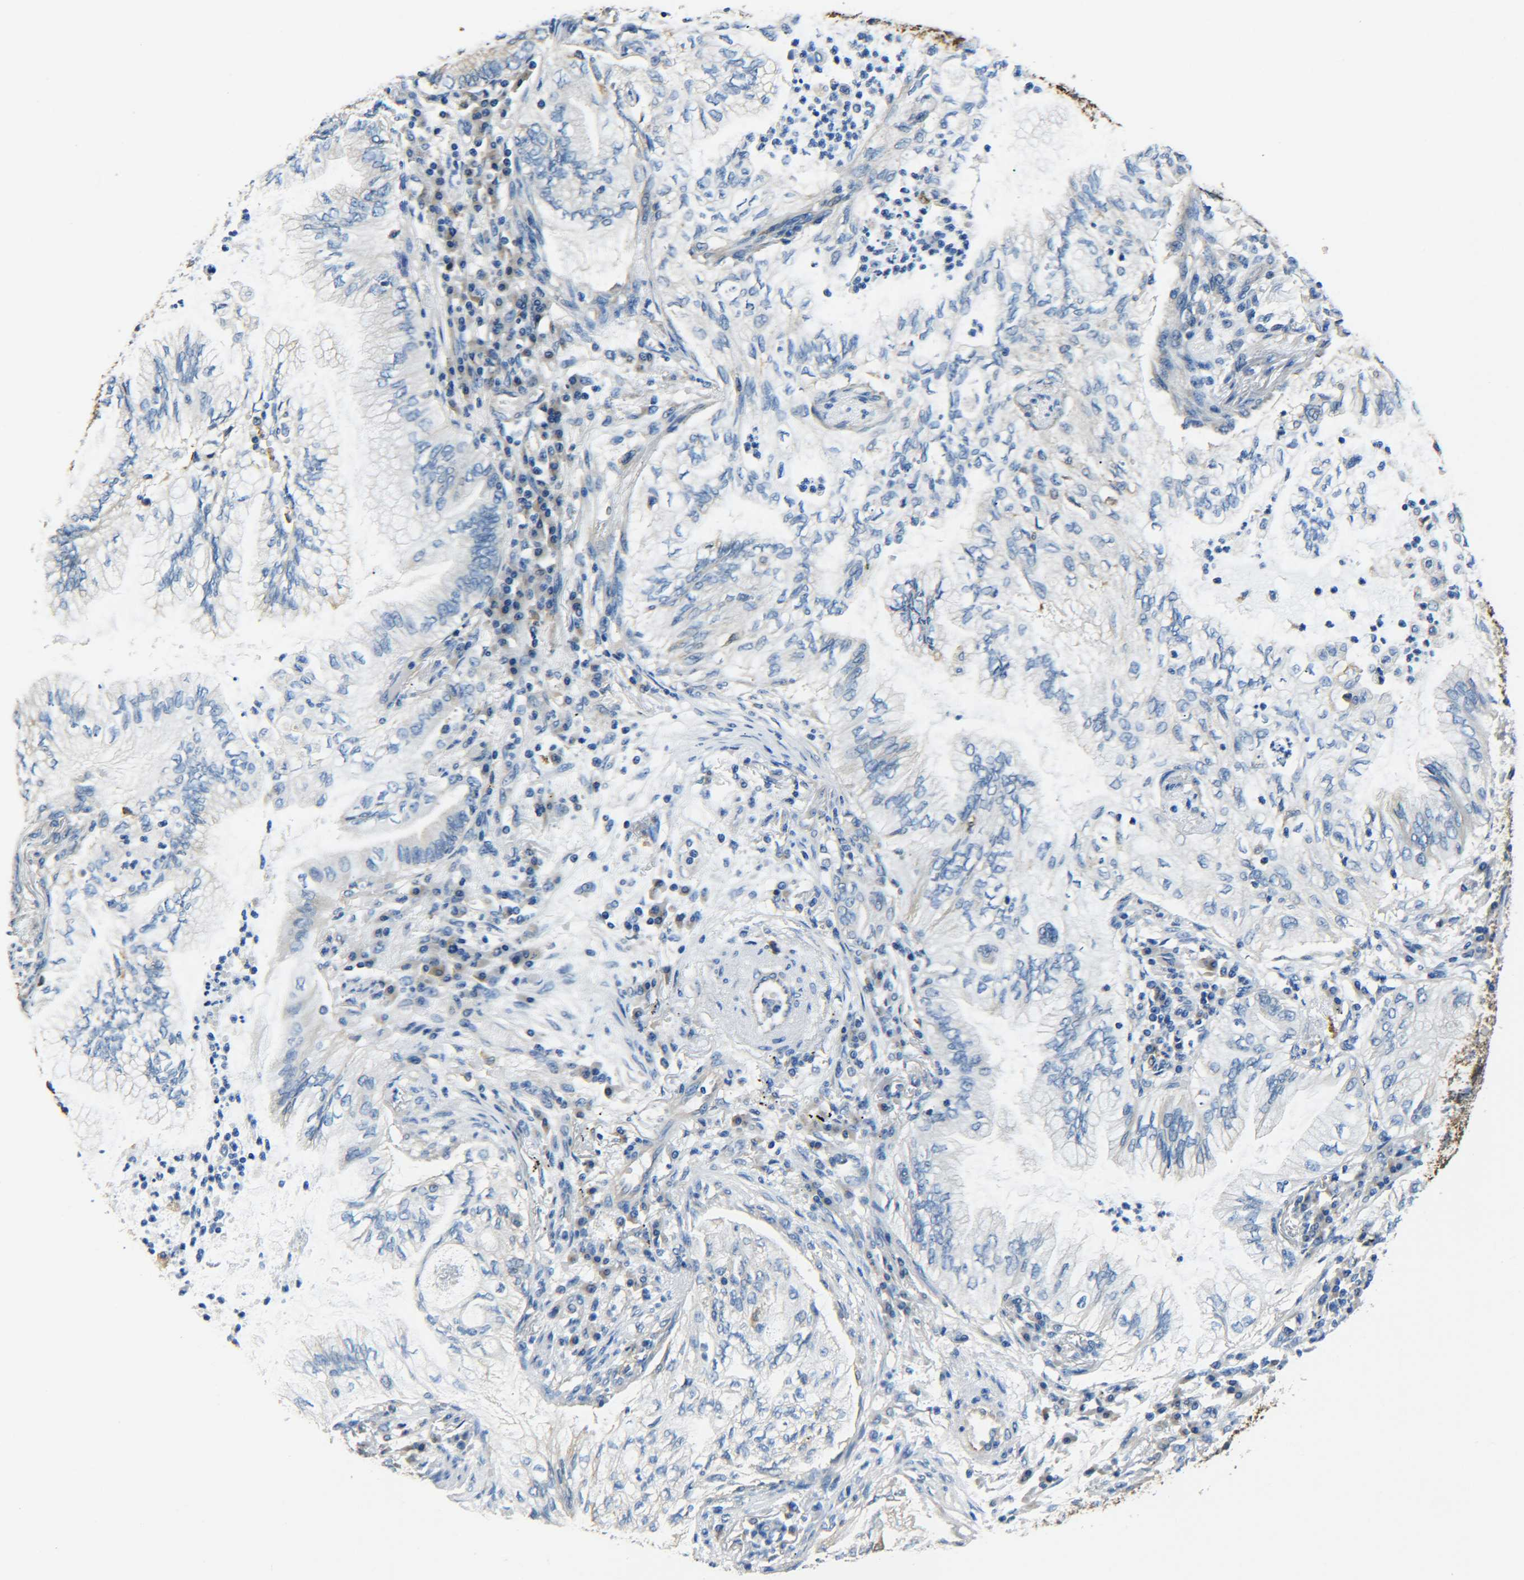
{"staining": {"intensity": "negative", "quantity": "none", "location": "none"}, "tissue": "lung cancer", "cell_type": "Tumor cells", "image_type": "cancer", "snomed": [{"axis": "morphology", "description": "Normal tissue, NOS"}, {"axis": "morphology", "description": "Adenocarcinoma, NOS"}, {"axis": "topography", "description": "Bronchus"}, {"axis": "topography", "description": "Lung"}], "caption": "Tumor cells show no significant protein expression in adenocarcinoma (lung).", "gene": "TUBB", "patient": {"sex": "female", "age": 70}}